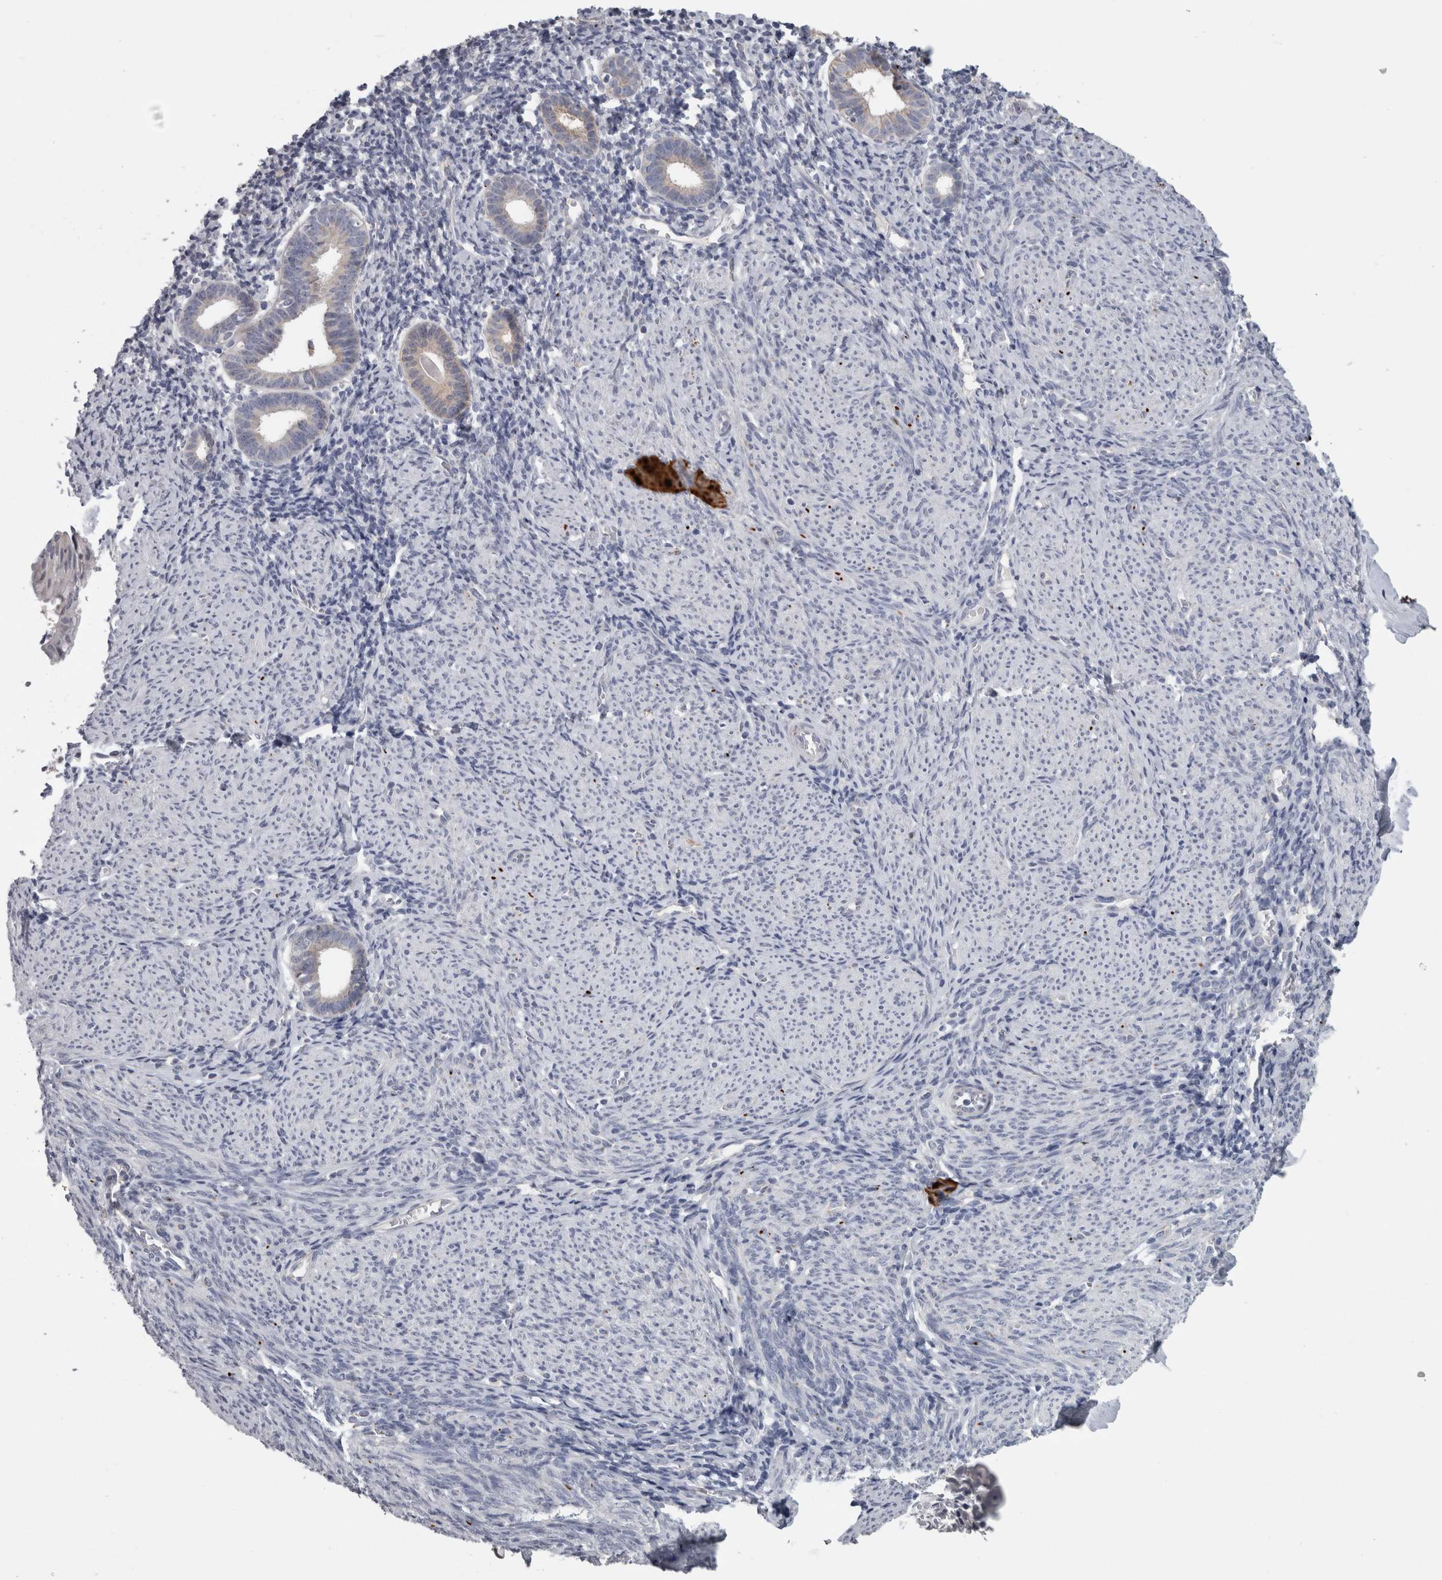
{"staining": {"intensity": "negative", "quantity": "none", "location": "none"}, "tissue": "endometrium", "cell_type": "Cells in endometrial stroma", "image_type": "normal", "snomed": [{"axis": "morphology", "description": "Normal tissue, NOS"}, {"axis": "morphology", "description": "Adenocarcinoma, NOS"}, {"axis": "topography", "description": "Endometrium"}], "caption": "Cells in endometrial stroma show no significant positivity in benign endometrium.", "gene": "TCAP", "patient": {"sex": "female", "age": 57}}